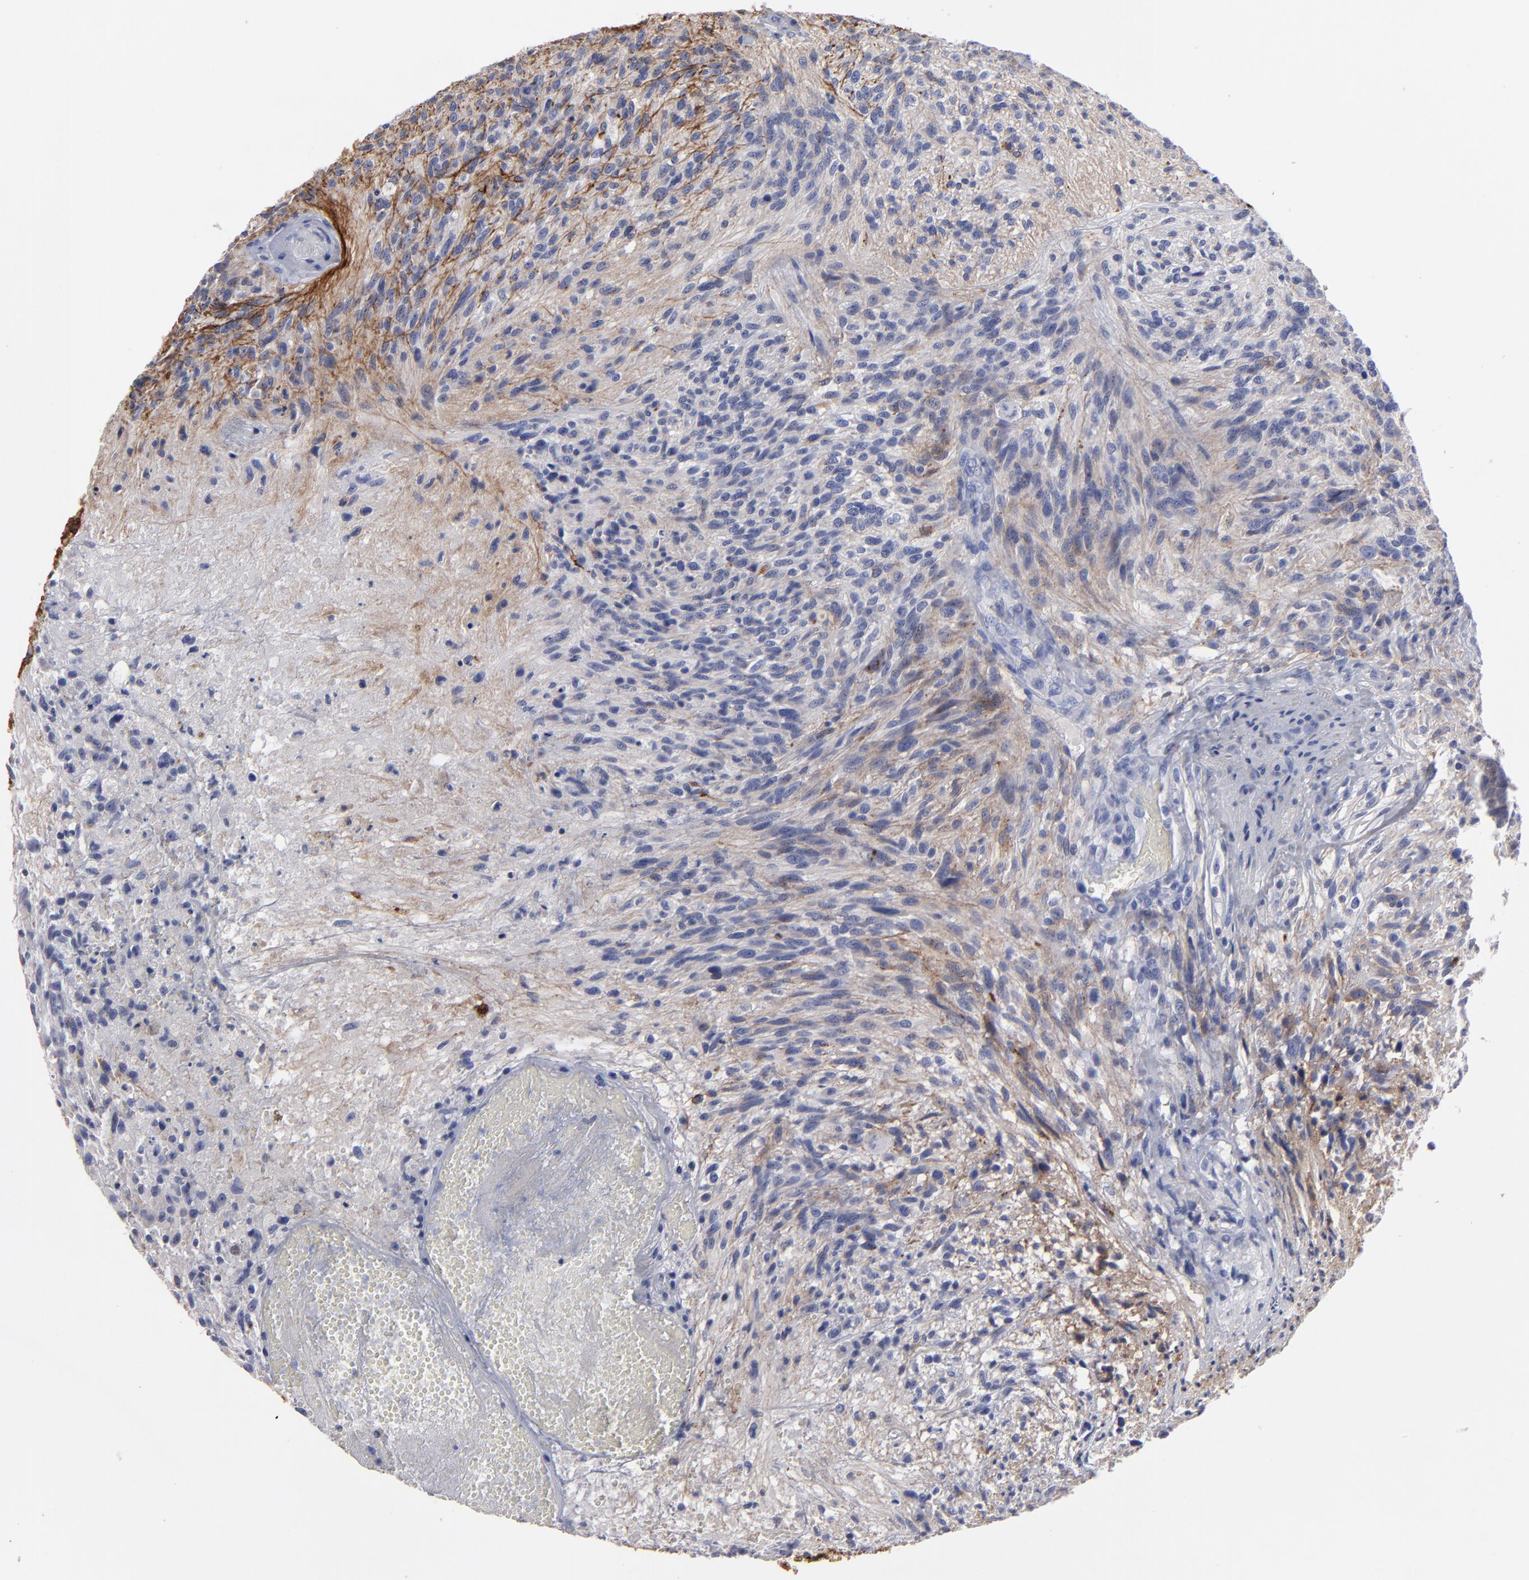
{"staining": {"intensity": "negative", "quantity": "none", "location": "none"}, "tissue": "glioma", "cell_type": "Tumor cells", "image_type": "cancer", "snomed": [{"axis": "morphology", "description": "Normal tissue, NOS"}, {"axis": "morphology", "description": "Glioma, malignant, High grade"}, {"axis": "topography", "description": "Cerebral cortex"}], "caption": "DAB immunohistochemical staining of human glioma displays no significant staining in tumor cells.", "gene": "CADM3", "patient": {"sex": "male", "age": 75}}